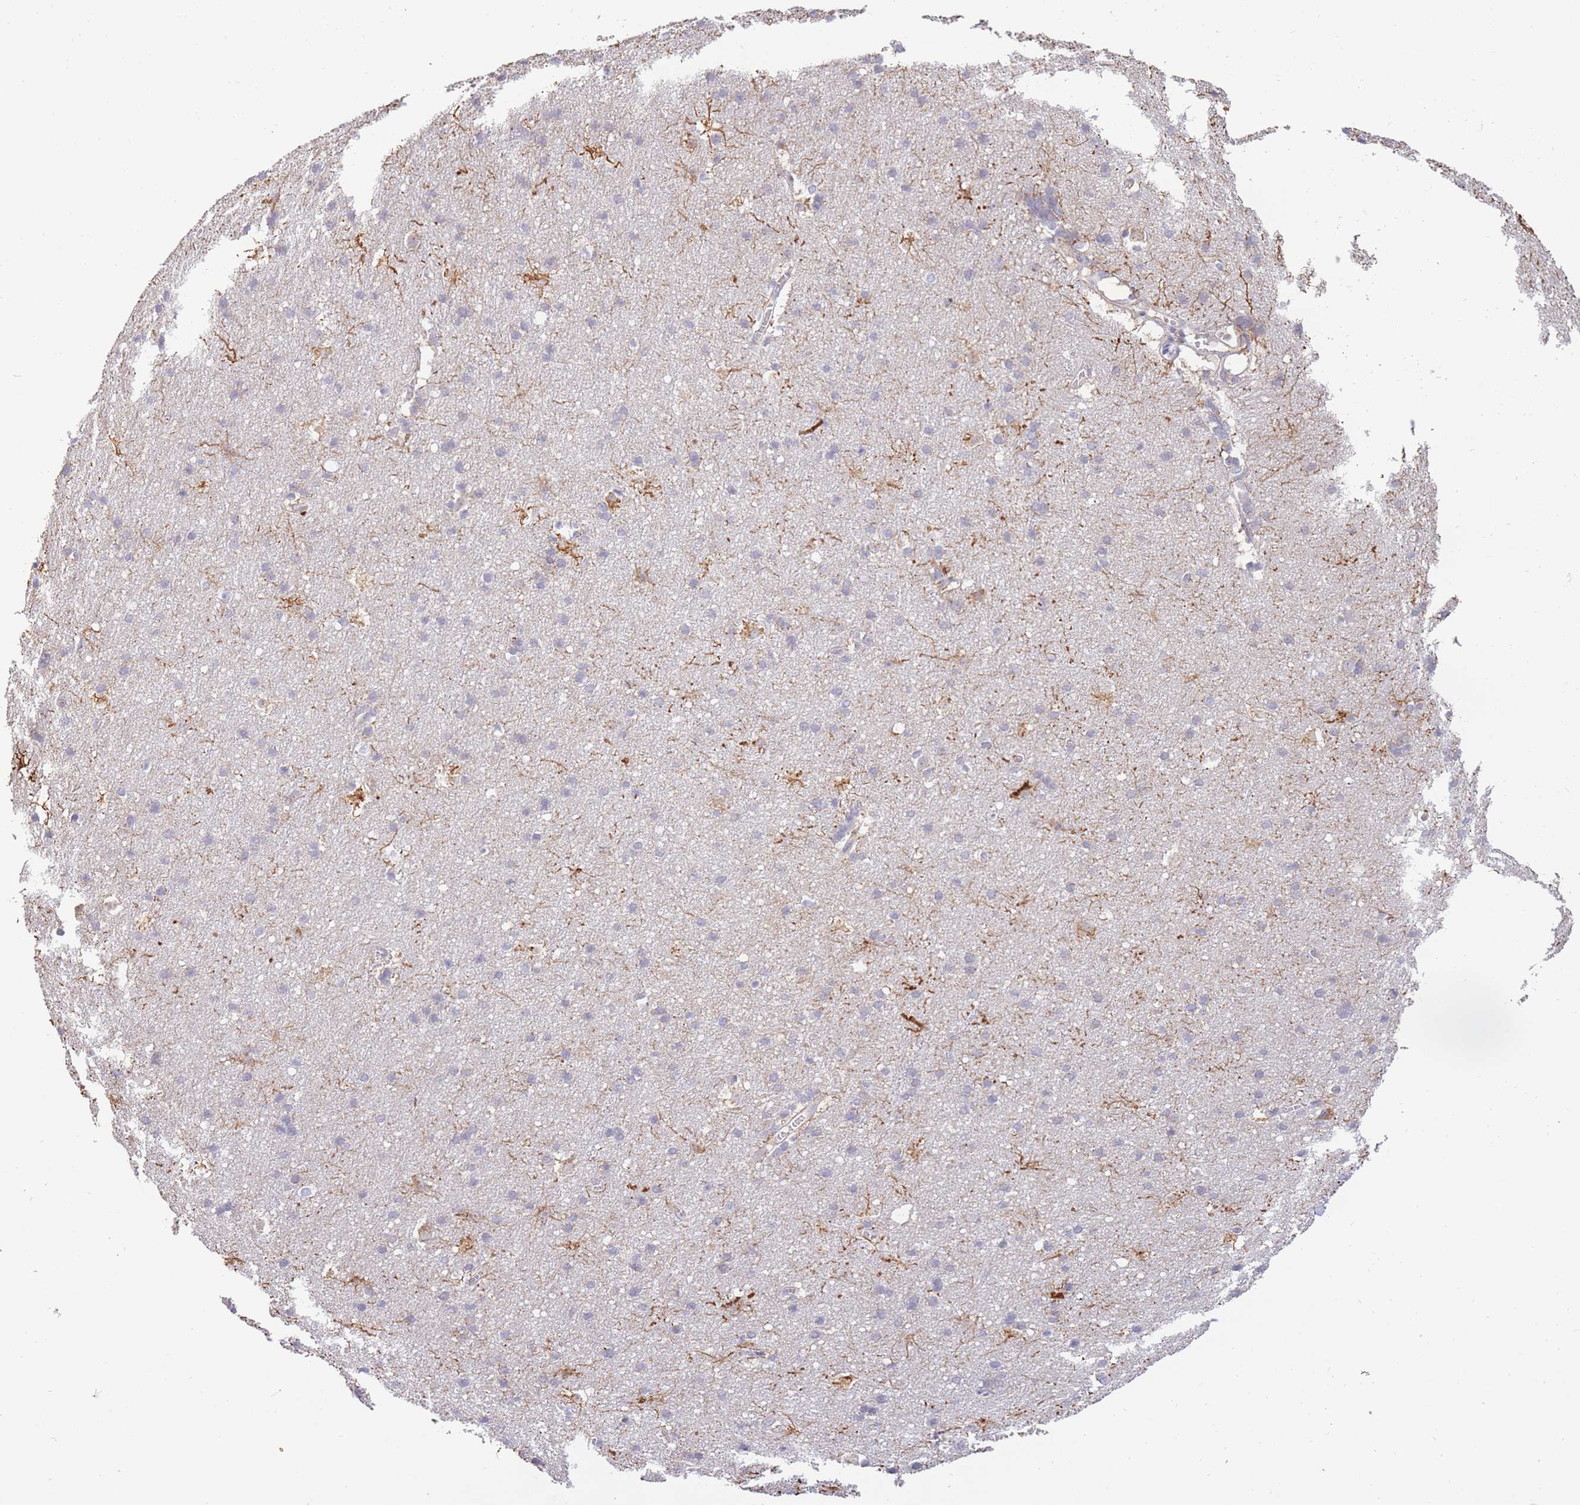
{"staining": {"intensity": "negative", "quantity": "none", "location": "none"}, "tissue": "cerebral cortex", "cell_type": "Endothelial cells", "image_type": "normal", "snomed": [{"axis": "morphology", "description": "Normal tissue, NOS"}, {"axis": "topography", "description": "Cerebral cortex"}], "caption": "Immunohistochemistry (IHC) photomicrograph of benign cerebral cortex: cerebral cortex stained with DAB reveals no significant protein staining in endothelial cells.", "gene": "RGS14", "patient": {"sex": "male", "age": 54}}